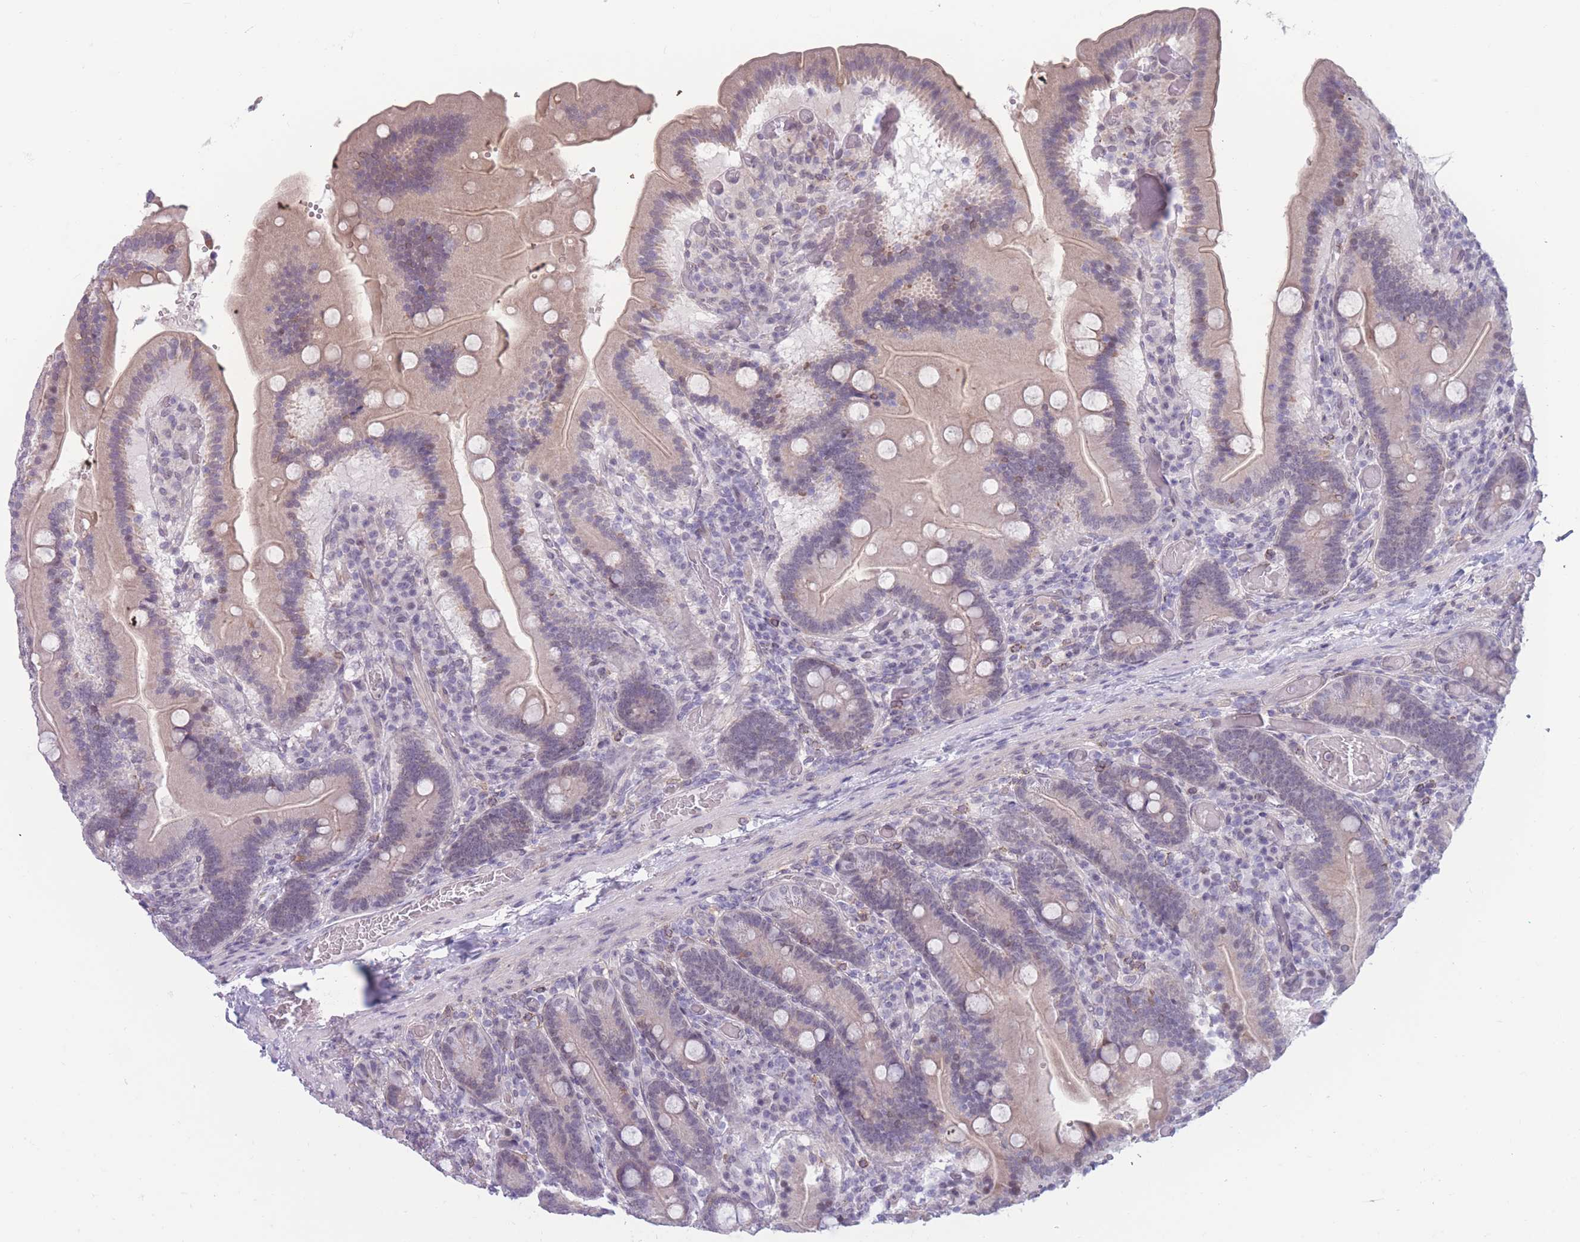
{"staining": {"intensity": "negative", "quantity": "none", "location": "none"}, "tissue": "duodenum", "cell_type": "Glandular cells", "image_type": "normal", "snomed": [{"axis": "morphology", "description": "Normal tissue, NOS"}, {"axis": "topography", "description": "Duodenum"}], "caption": "This is an immunohistochemistry micrograph of benign duodenum. There is no positivity in glandular cells.", "gene": "PODXL", "patient": {"sex": "female", "age": 62}}